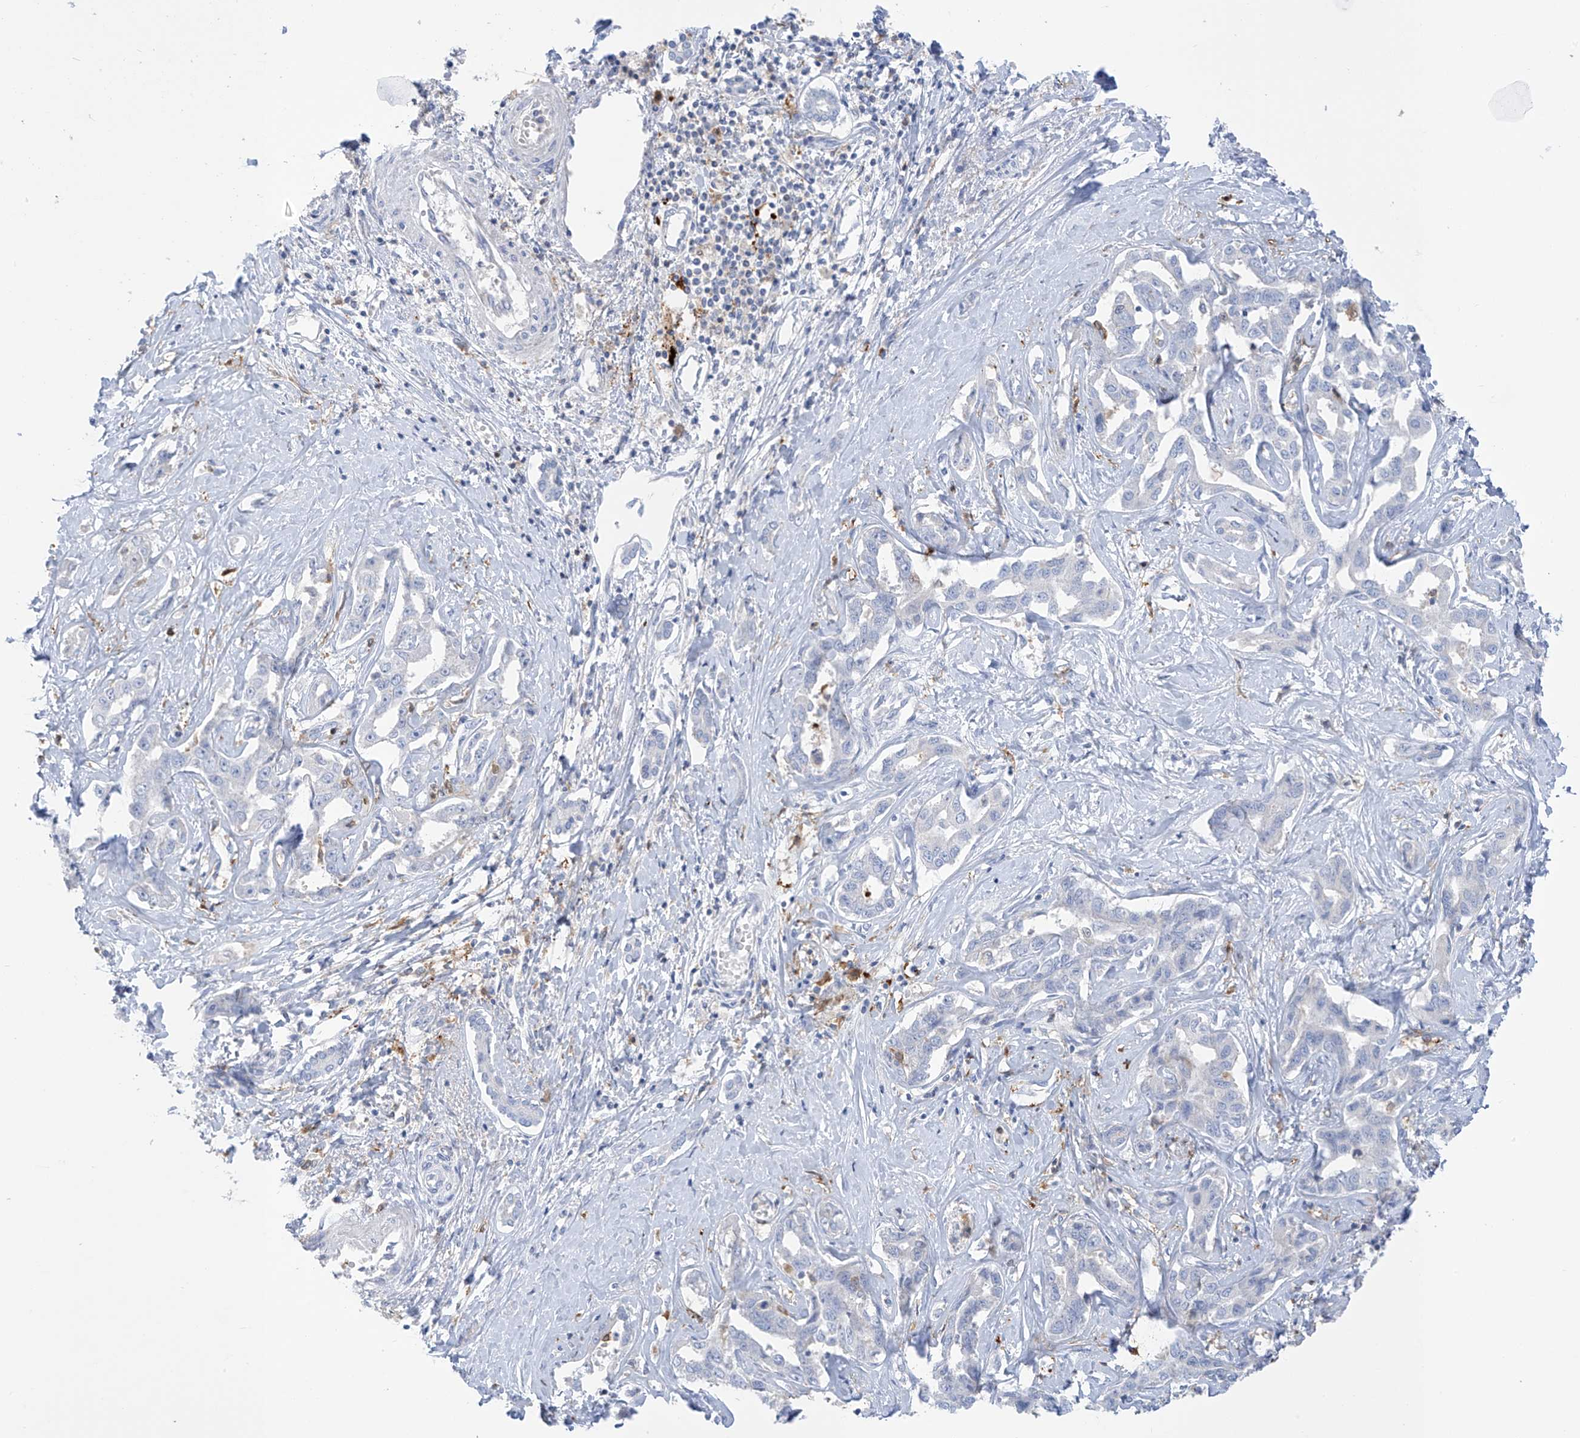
{"staining": {"intensity": "negative", "quantity": "none", "location": "none"}, "tissue": "liver cancer", "cell_type": "Tumor cells", "image_type": "cancer", "snomed": [{"axis": "morphology", "description": "Cholangiocarcinoma"}, {"axis": "topography", "description": "Liver"}], "caption": "High magnification brightfield microscopy of liver cholangiocarcinoma stained with DAB (brown) and counterstained with hematoxylin (blue): tumor cells show no significant staining. Brightfield microscopy of IHC stained with DAB (brown) and hematoxylin (blue), captured at high magnification.", "gene": "TRMT2B", "patient": {"sex": "male", "age": 59}}